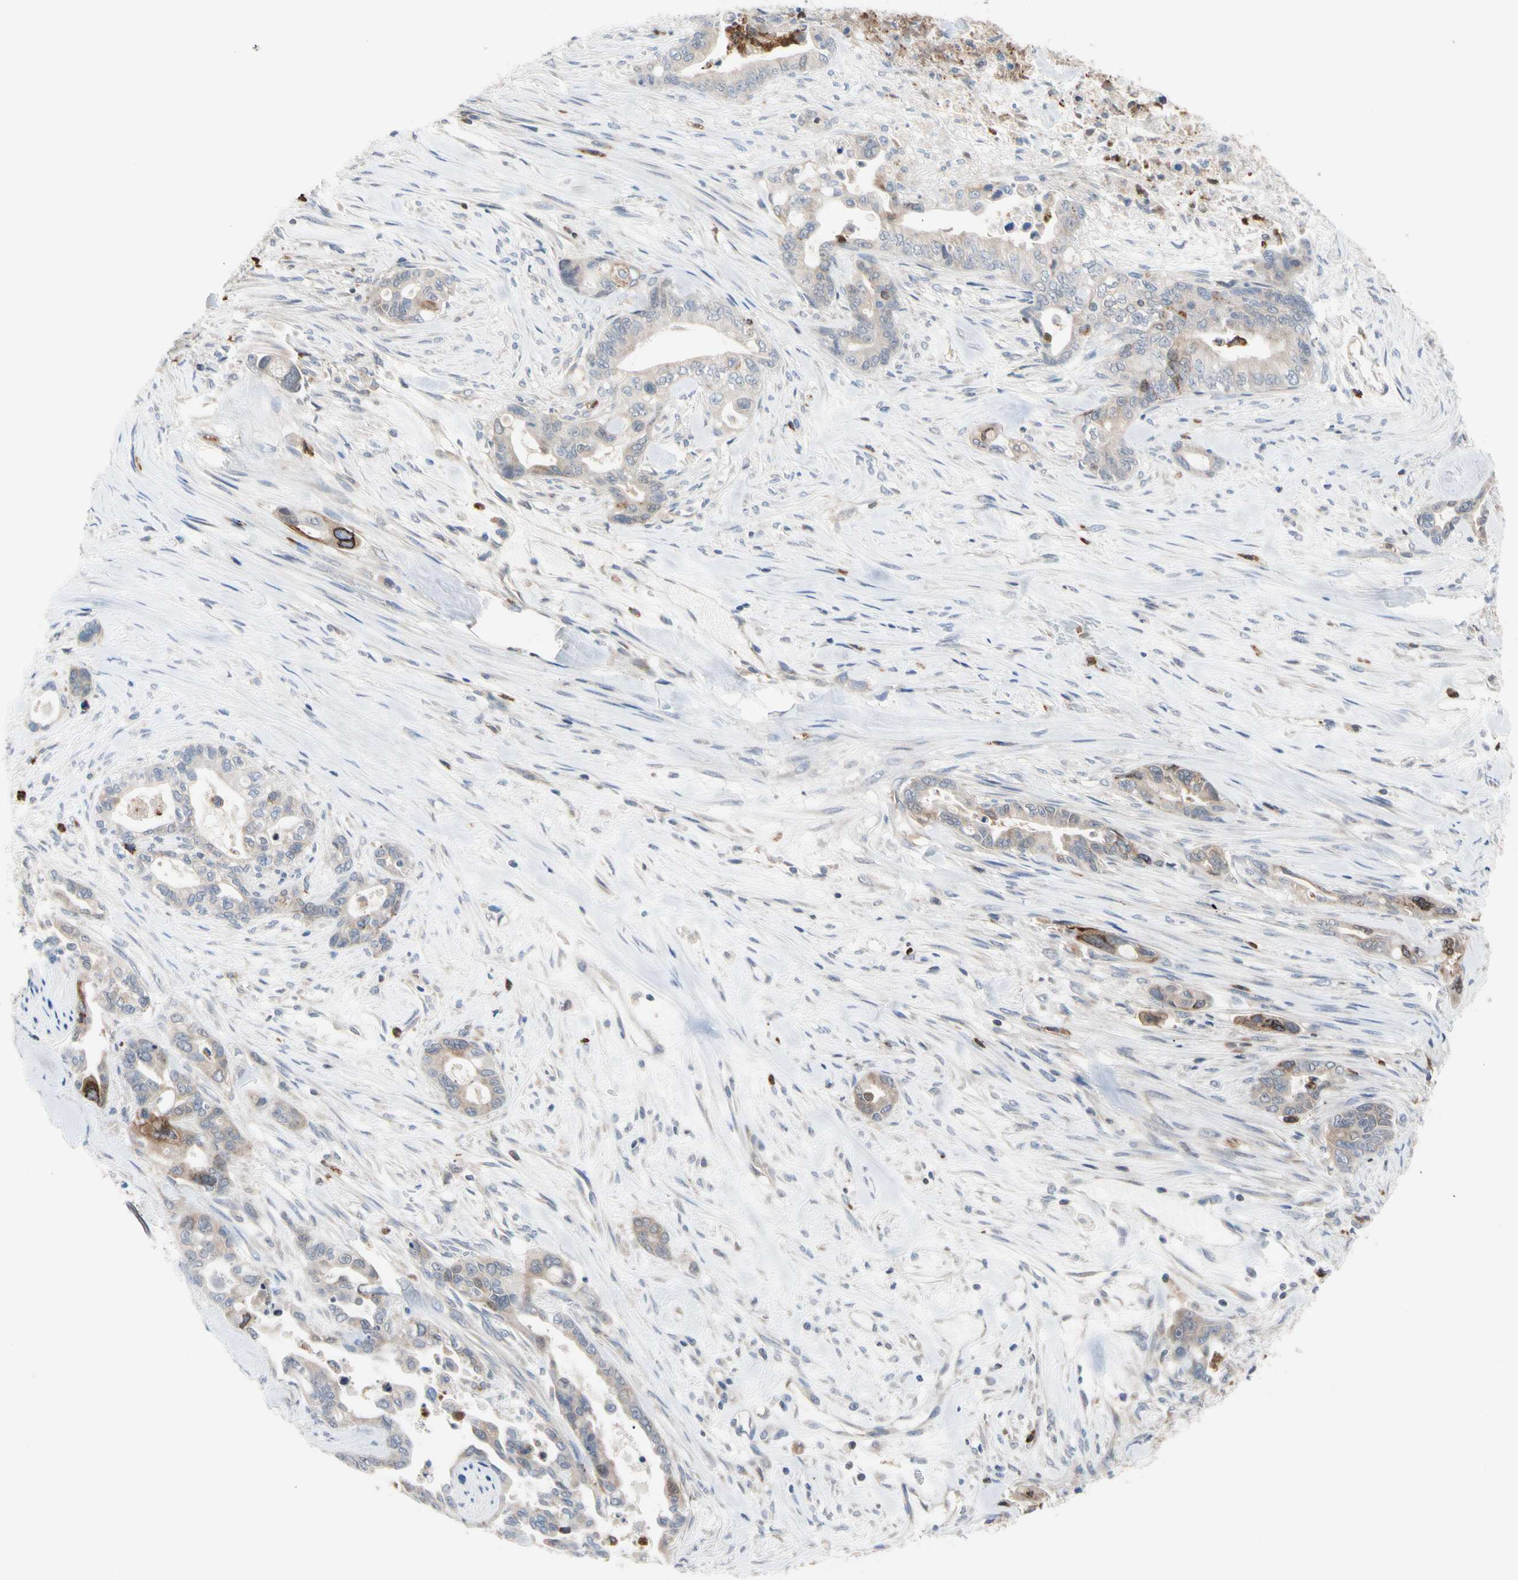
{"staining": {"intensity": "weak", "quantity": "25%-75%", "location": "cytoplasmic/membranous"}, "tissue": "pancreatic cancer", "cell_type": "Tumor cells", "image_type": "cancer", "snomed": [{"axis": "morphology", "description": "Adenocarcinoma, NOS"}, {"axis": "topography", "description": "Pancreas"}], "caption": "Immunohistochemistry (IHC) staining of adenocarcinoma (pancreatic), which displays low levels of weak cytoplasmic/membranous expression in about 25%-75% of tumor cells indicating weak cytoplasmic/membranous protein positivity. The staining was performed using DAB (3,3'-diaminobenzidine) (brown) for protein detection and nuclei were counterstained in hematoxylin (blue).", "gene": "MCL1", "patient": {"sex": "male", "age": 70}}